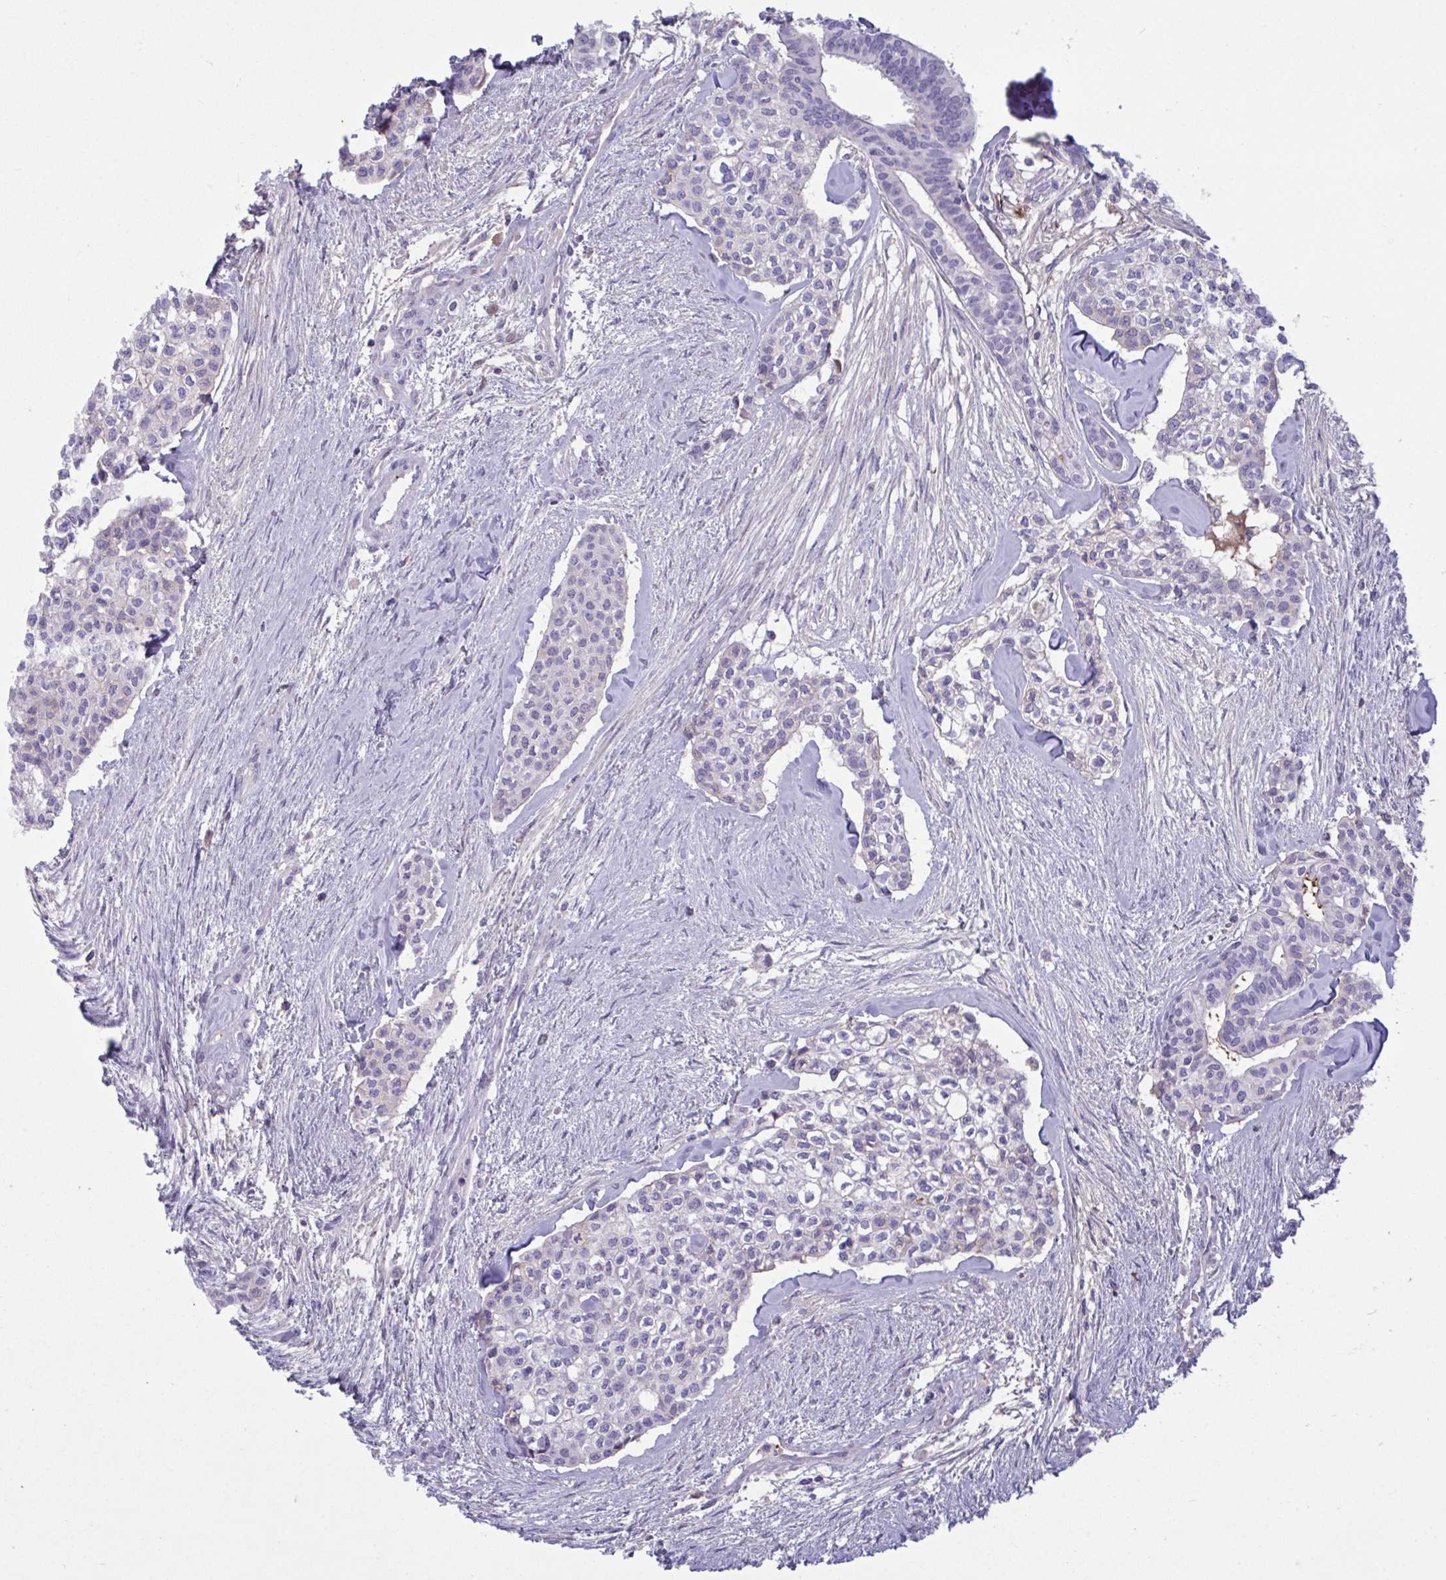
{"staining": {"intensity": "negative", "quantity": "none", "location": "none"}, "tissue": "head and neck cancer", "cell_type": "Tumor cells", "image_type": "cancer", "snomed": [{"axis": "morphology", "description": "Adenocarcinoma, NOS"}, {"axis": "topography", "description": "Head-Neck"}], "caption": "Micrograph shows no protein positivity in tumor cells of head and neck cancer (adenocarcinoma) tissue.", "gene": "IL1R1", "patient": {"sex": "male", "age": 81}}